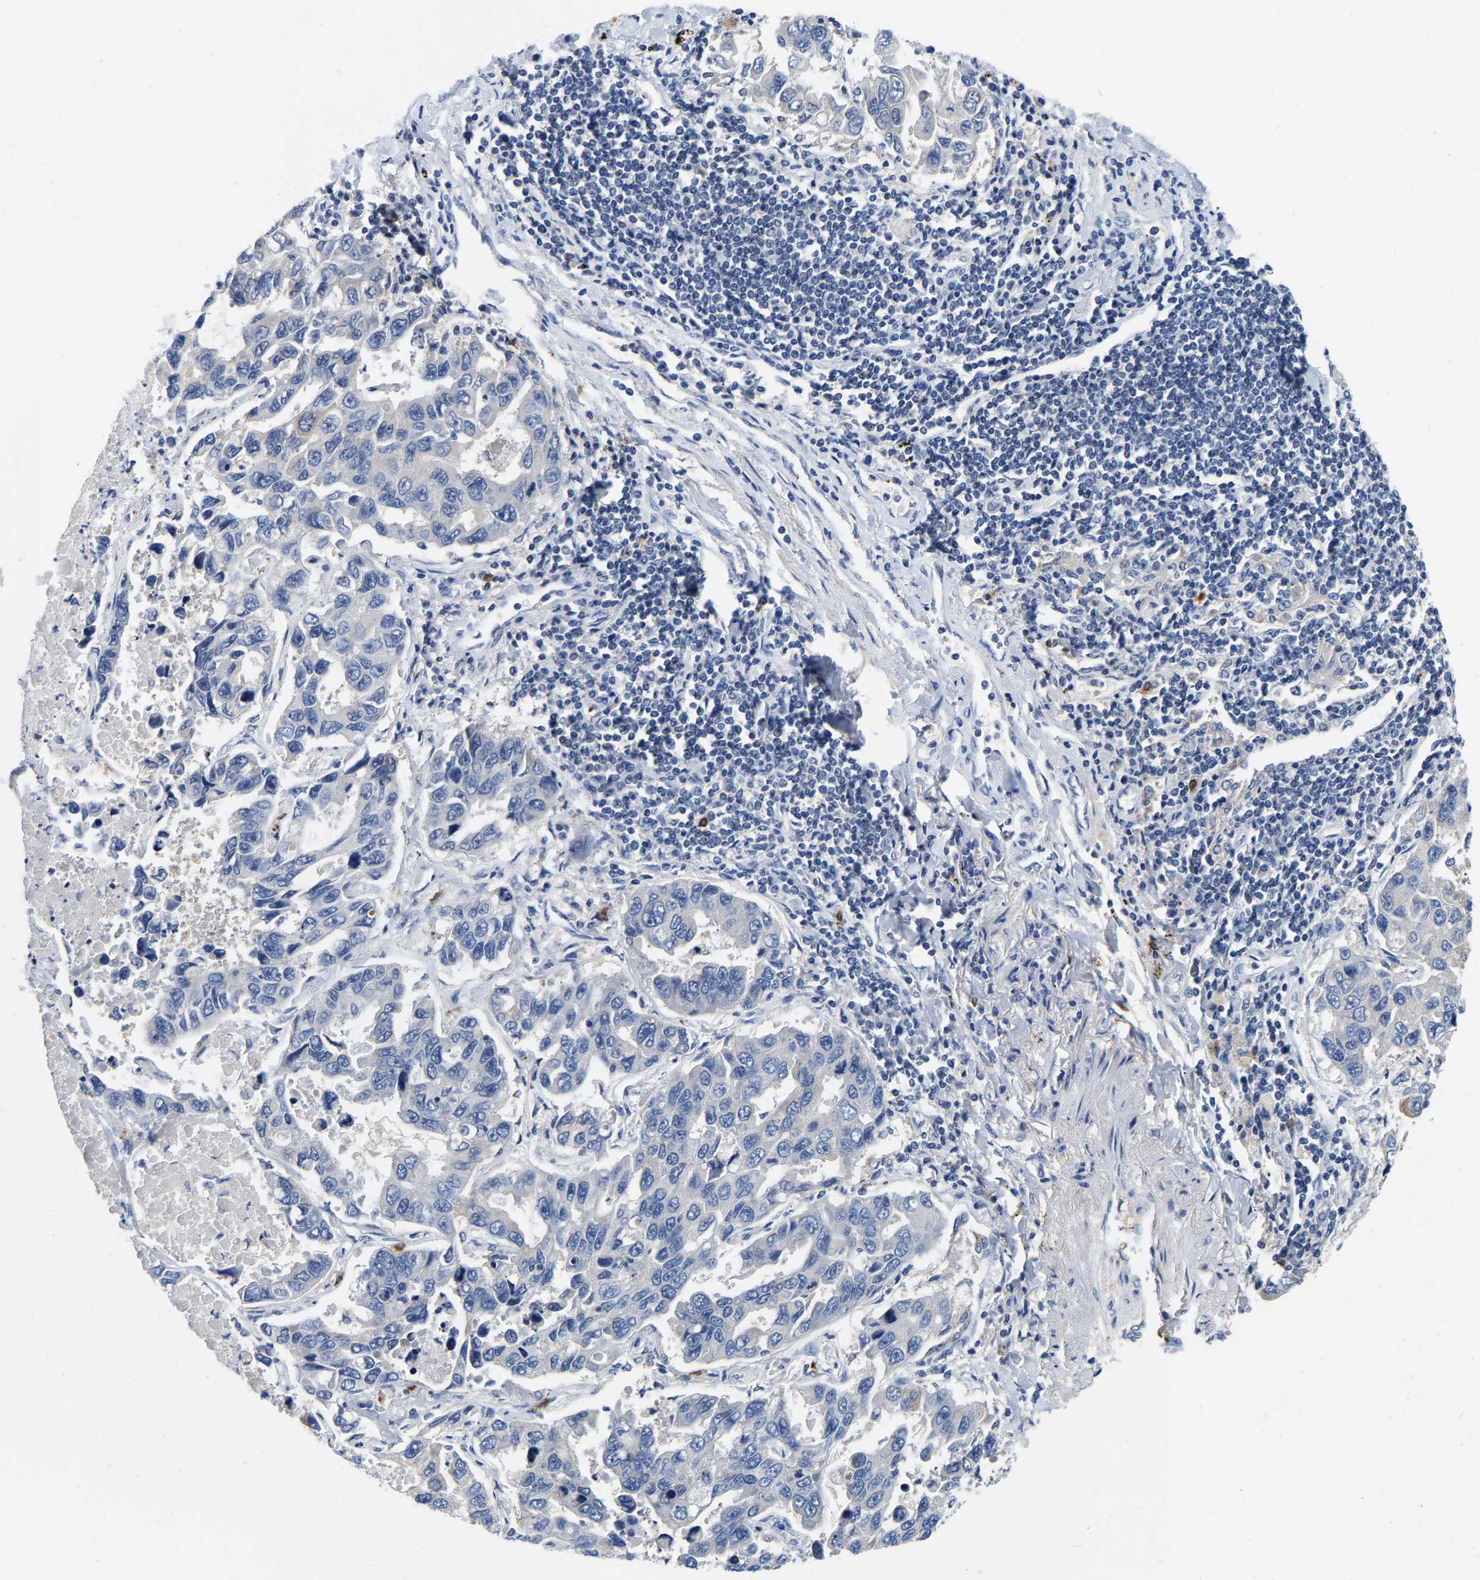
{"staining": {"intensity": "moderate", "quantity": "<25%", "location": "cytoplasmic/membranous"}, "tissue": "lung cancer", "cell_type": "Tumor cells", "image_type": "cancer", "snomed": [{"axis": "morphology", "description": "Adenocarcinoma, NOS"}, {"axis": "topography", "description": "Lung"}], "caption": "About <25% of tumor cells in human lung cancer (adenocarcinoma) exhibit moderate cytoplasmic/membranous protein positivity as visualized by brown immunohistochemical staining.", "gene": "RAB27B", "patient": {"sex": "male", "age": 64}}